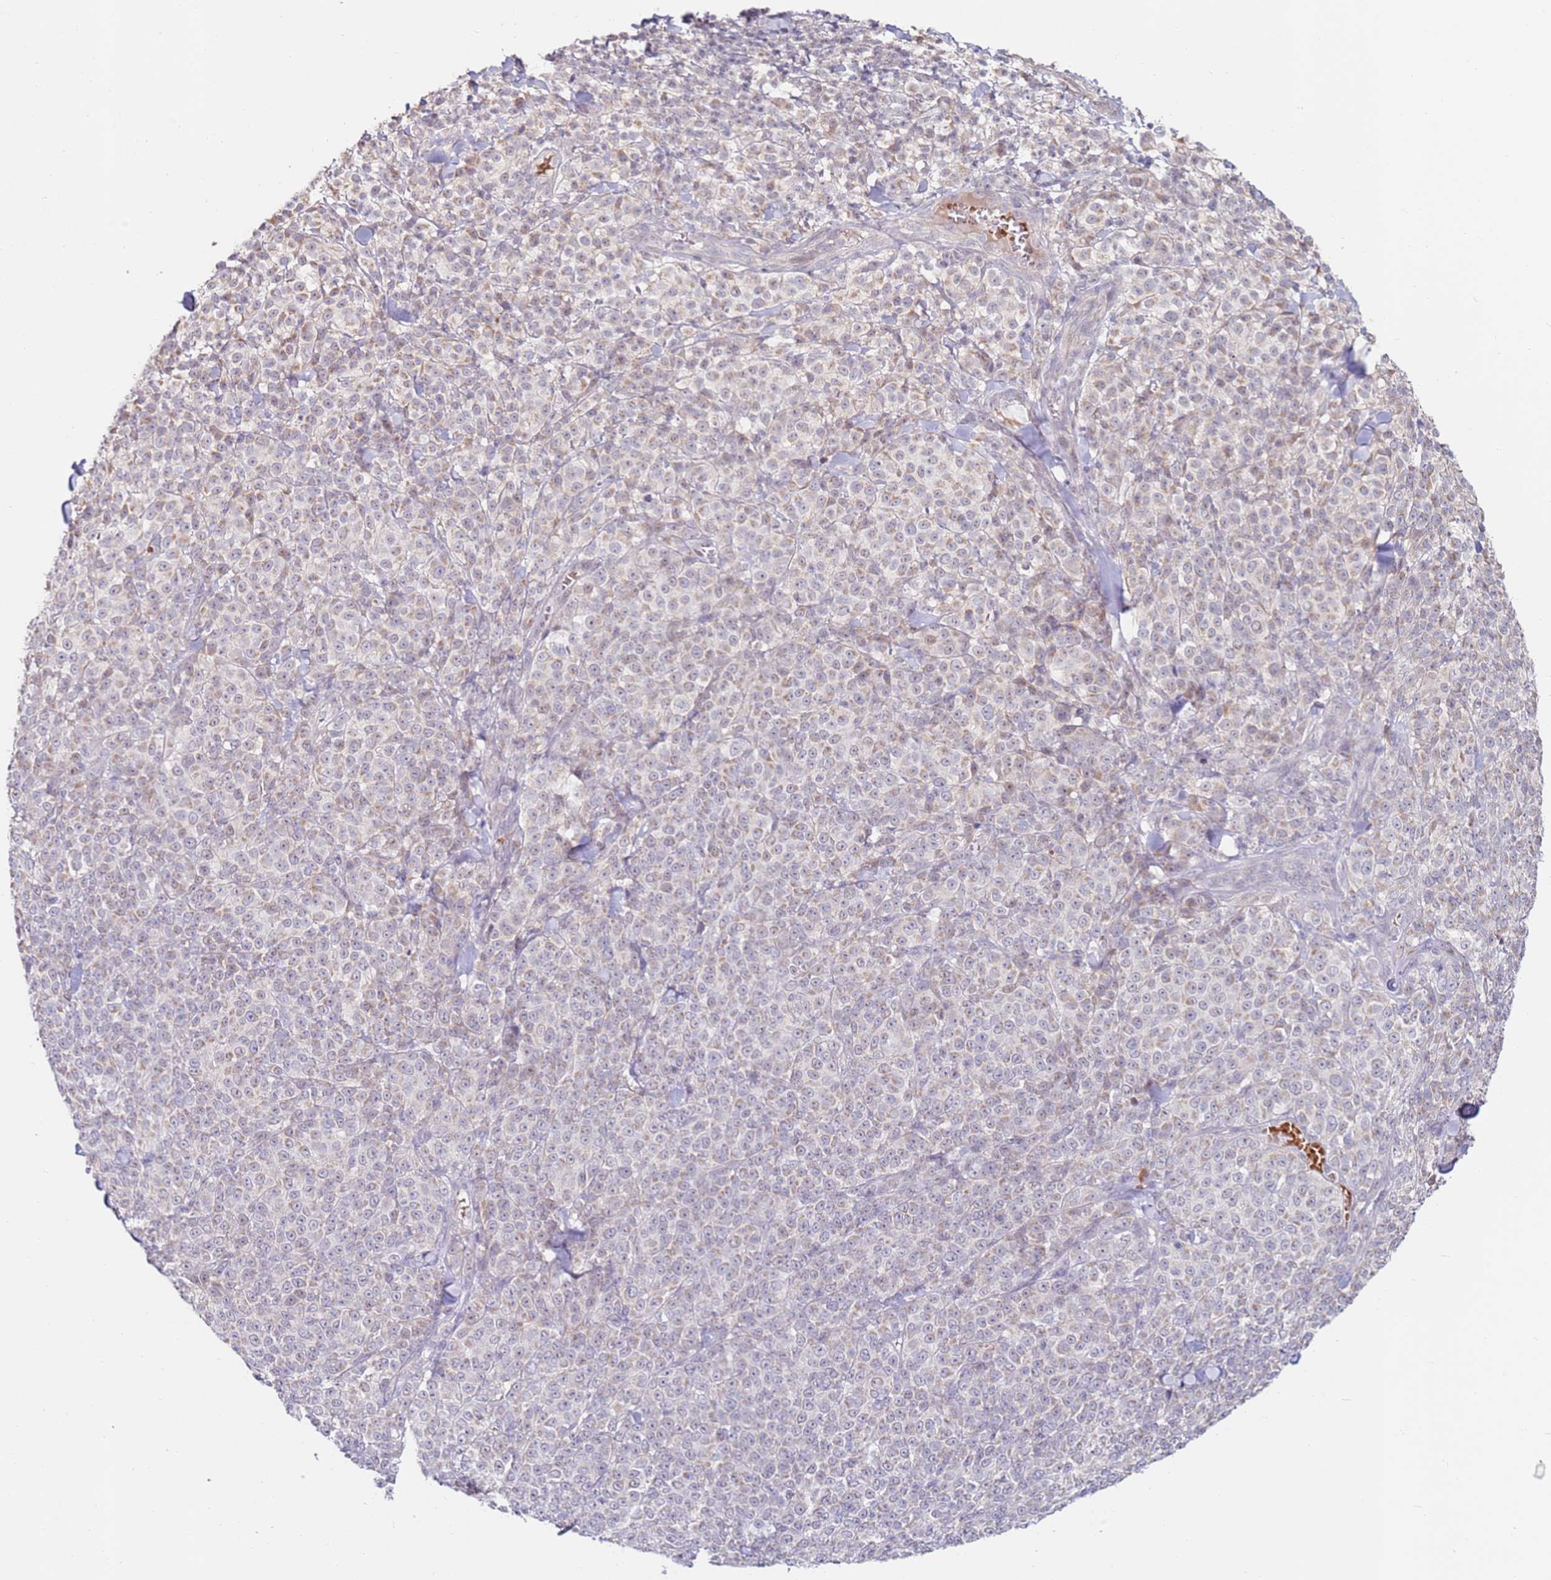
{"staining": {"intensity": "weak", "quantity": "25%-75%", "location": "cytoplasmic/membranous"}, "tissue": "melanoma", "cell_type": "Tumor cells", "image_type": "cancer", "snomed": [{"axis": "morphology", "description": "Normal tissue, NOS"}, {"axis": "morphology", "description": "Malignant melanoma, NOS"}, {"axis": "topography", "description": "Skin"}], "caption": "The immunohistochemical stain highlights weak cytoplasmic/membranous positivity in tumor cells of malignant melanoma tissue.", "gene": "RARS2", "patient": {"sex": "female", "age": 34}}